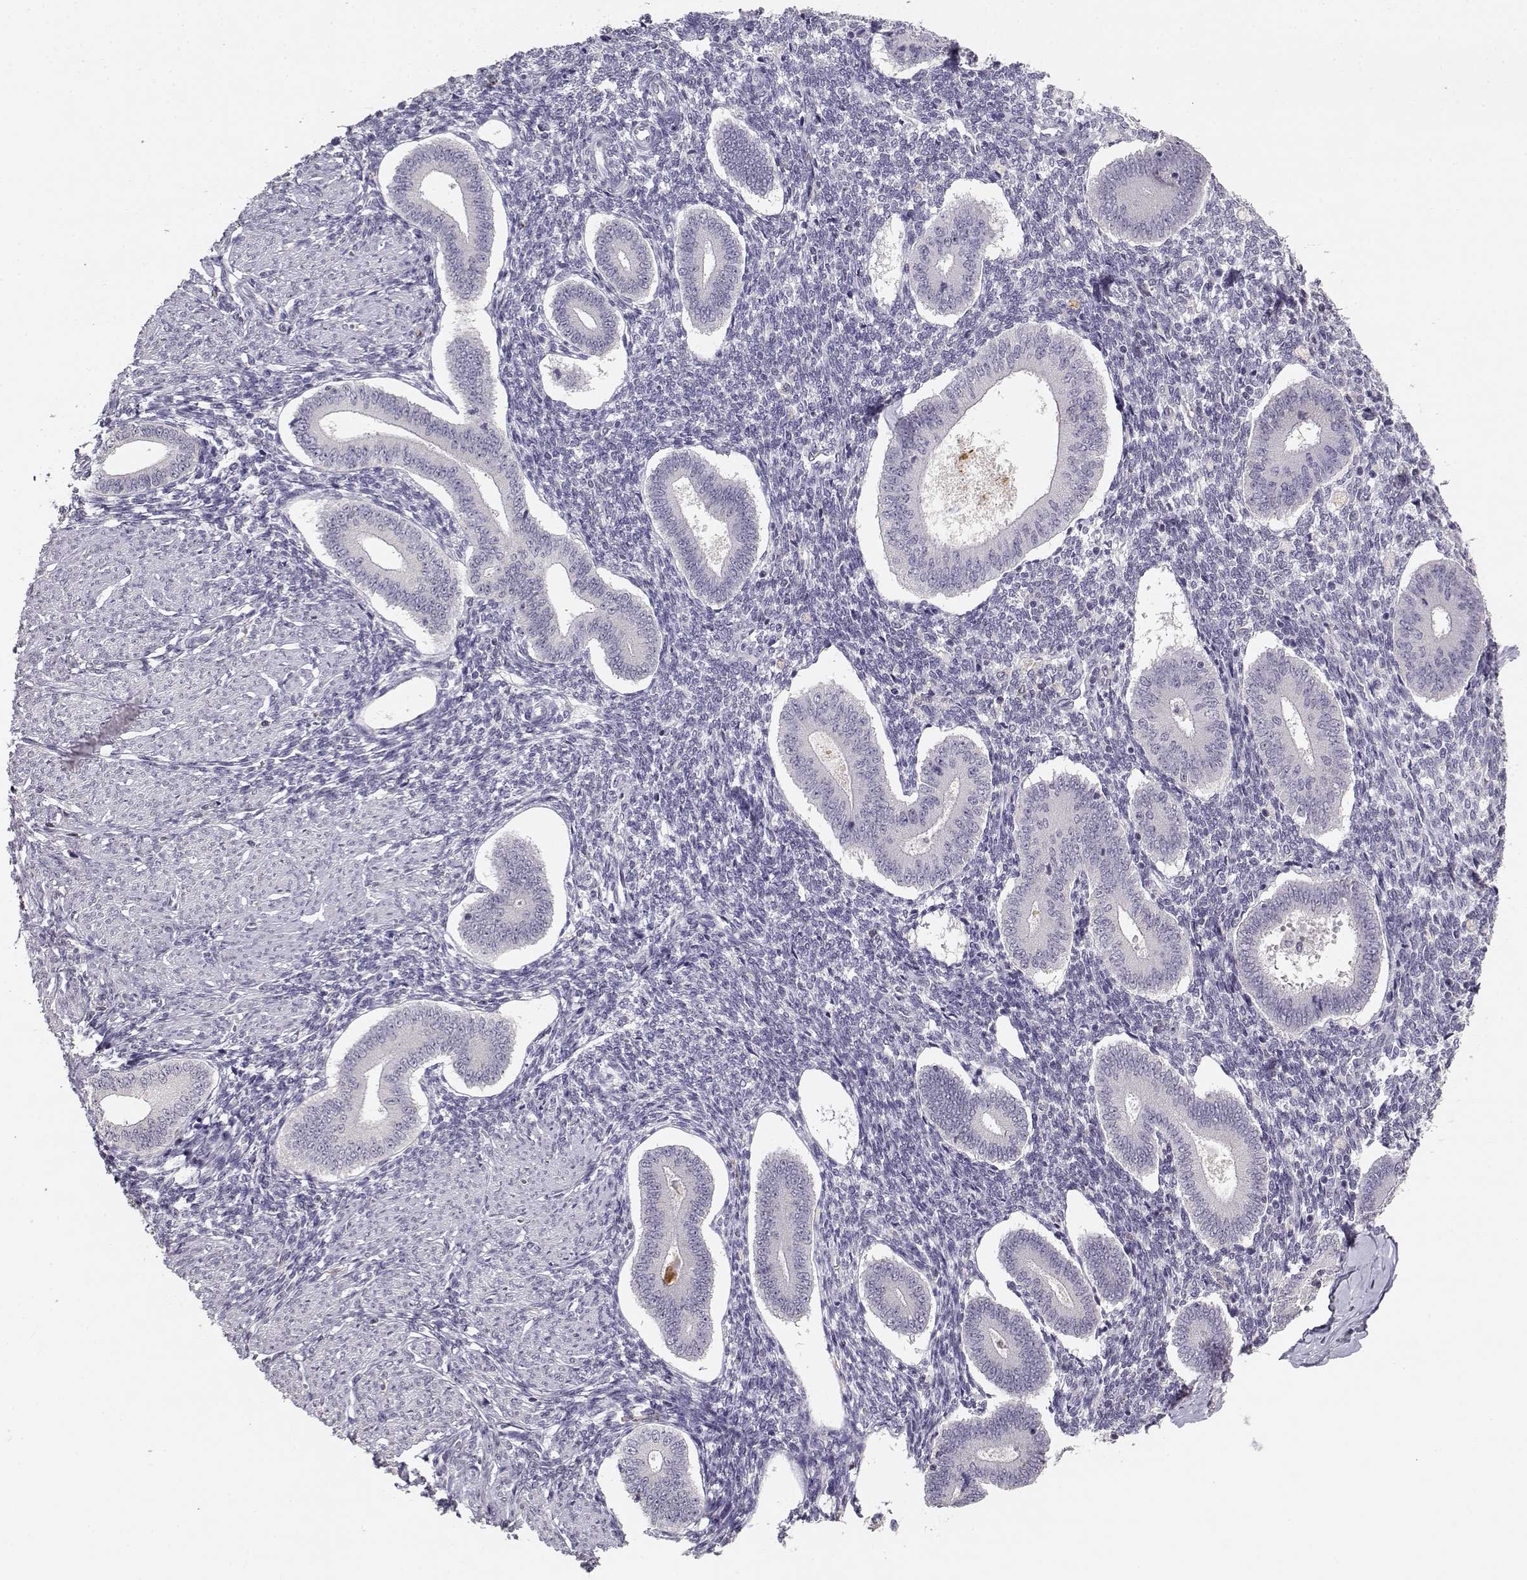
{"staining": {"intensity": "negative", "quantity": "none", "location": "none"}, "tissue": "endometrium", "cell_type": "Cells in endometrial stroma", "image_type": "normal", "snomed": [{"axis": "morphology", "description": "Normal tissue, NOS"}, {"axis": "topography", "description": "Endometrium"}], "caption": "Immunohistochemical staining of normal endometrium reveals no significant expression in cells in endometrial stroma.", "gene": "UROC1", "patient": {"sex": "female", "age": 40}}